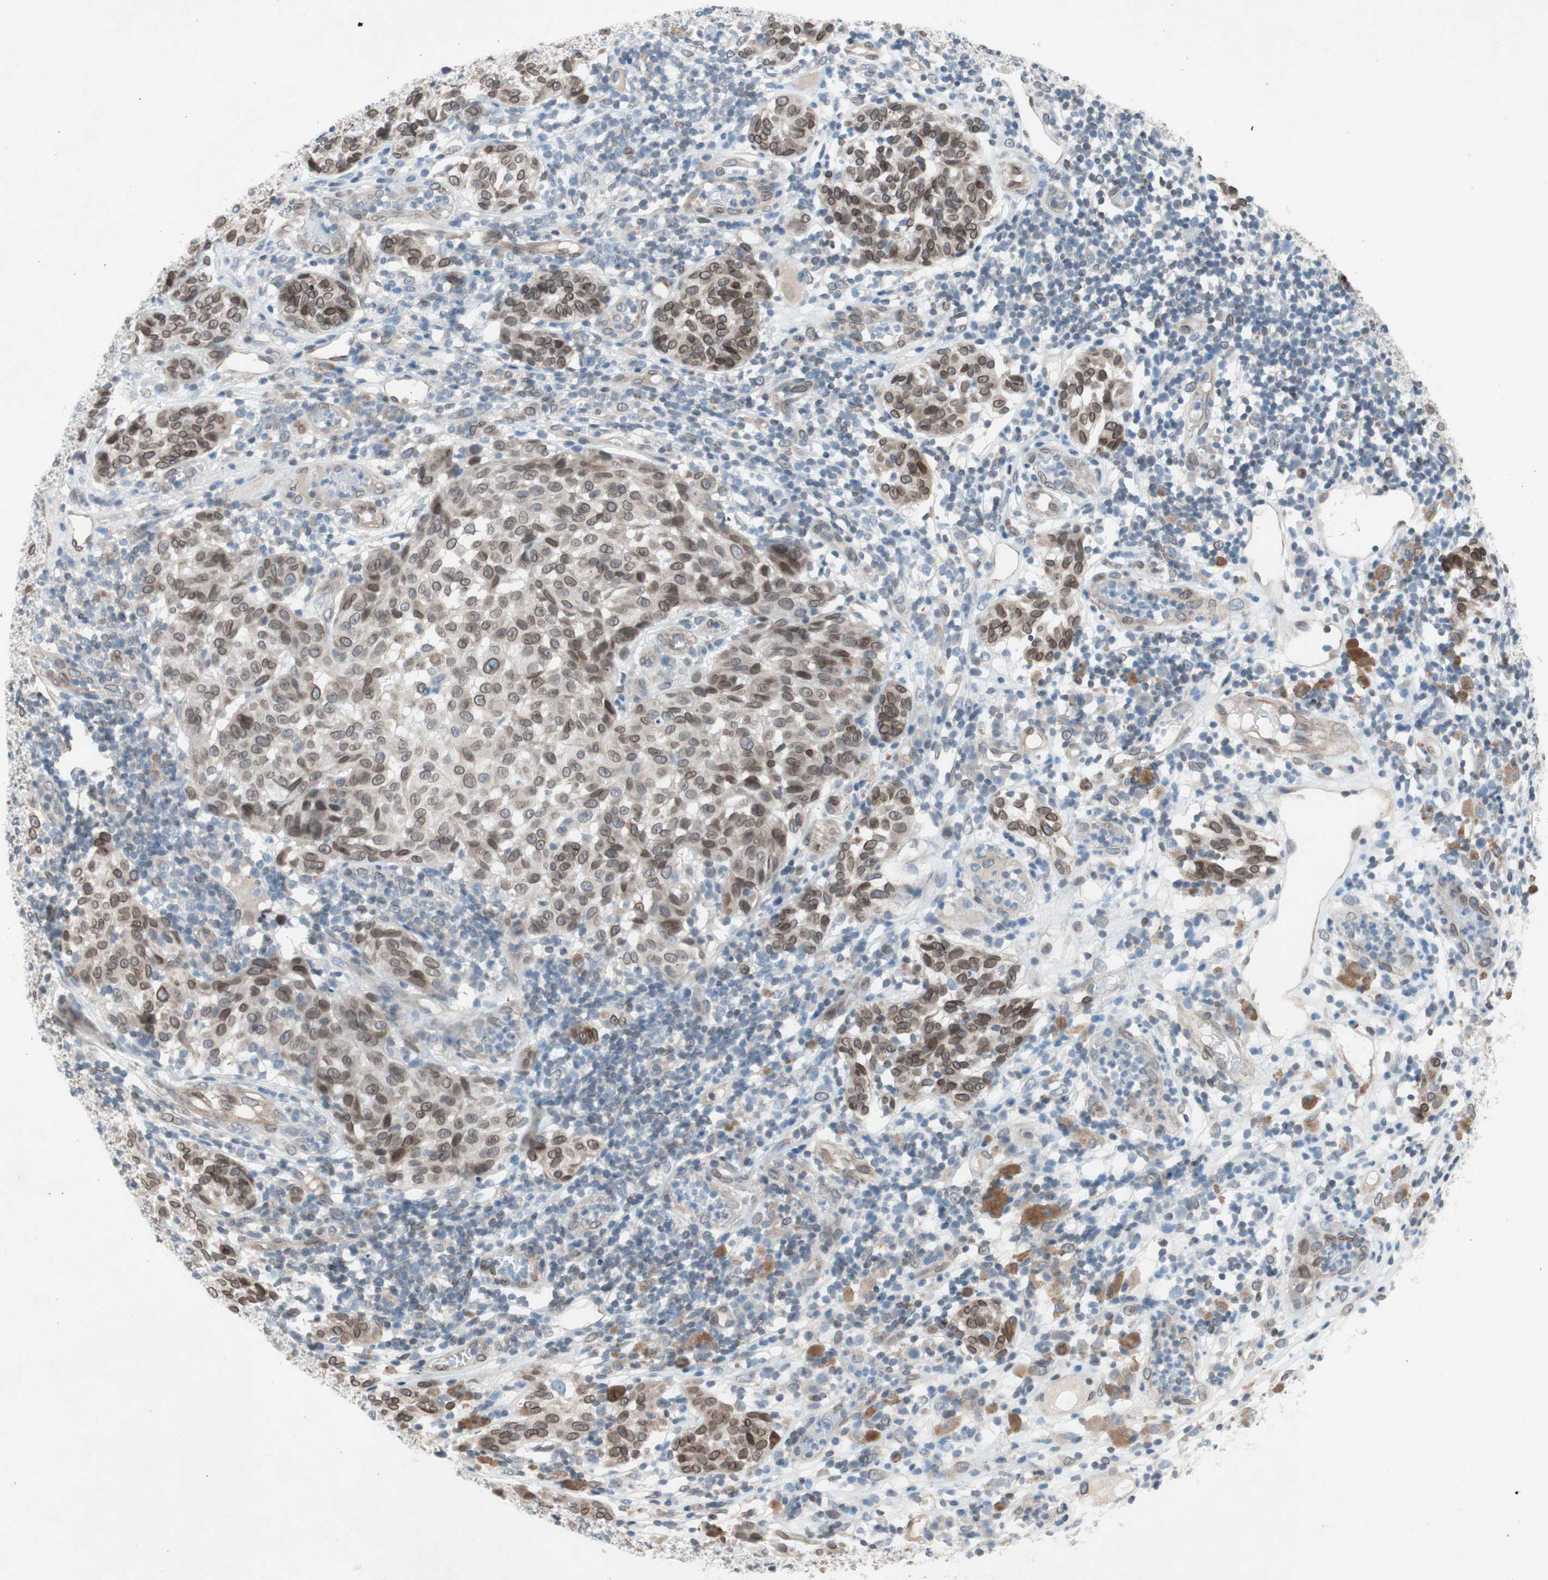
{"staining": {"intensity": "strong", "quantity": ">75%", "location": "cytoplasmic/membranous,nuclear"}, "tissue": "melanoma", "cell_type": "Tumor cells", "image_type": "cancer", "snomed": [{"axis": "morphology", "description": "Malignant melanoma, NOS"}, {"axis": "topography", "description": "Skin"}], "caption": "Melanoma stained with DAB (3,3'-diaminobenzidine) immunohistochemistry (IHC) shows high levels of strong cytoplasmic/membranous and nuclear staining in approximately >75% of tumor cells.", "gene": "ARNT2", "patient": {"sex": "female", "age": 46}}